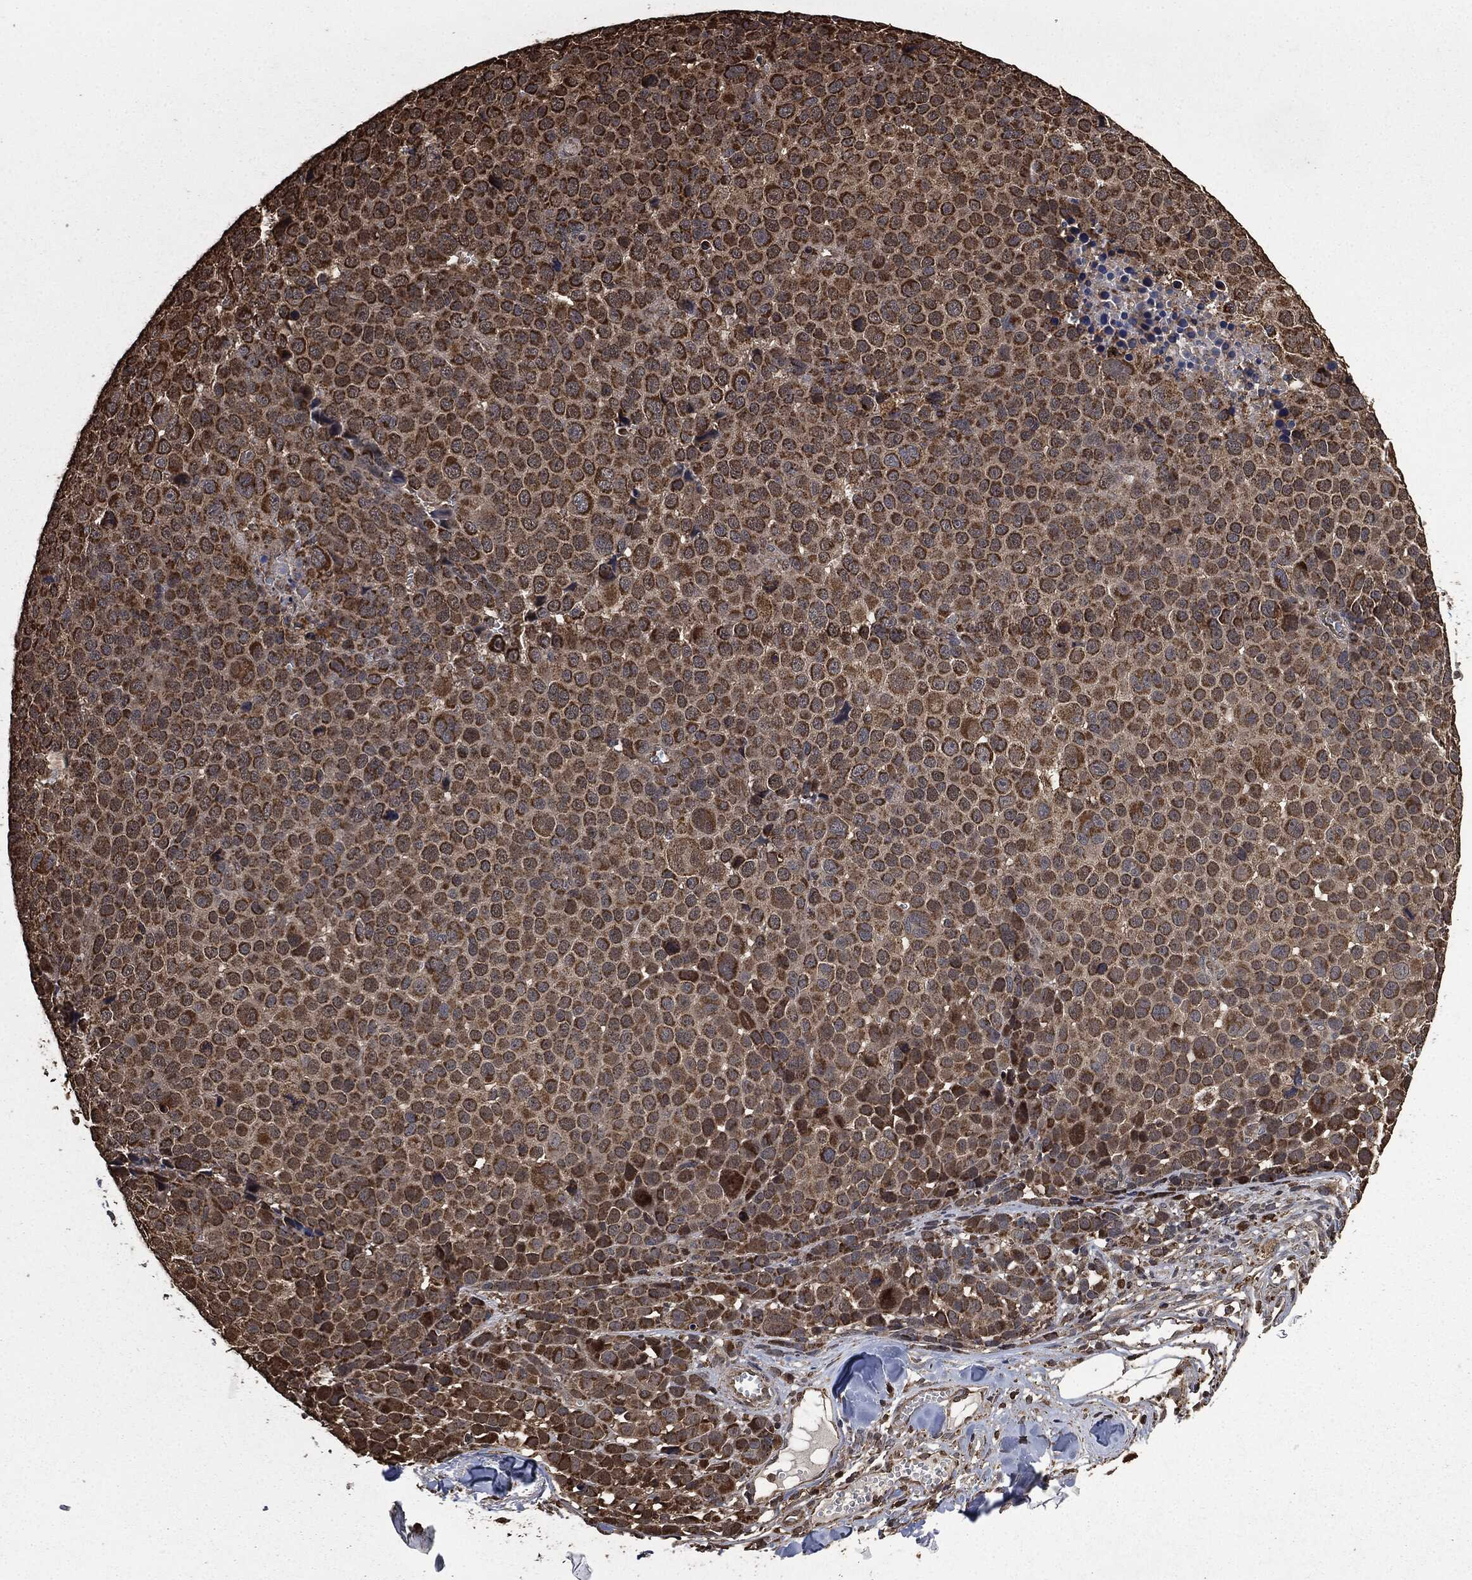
{"staining": {"intensity": "moderate", "quantity": ">75%", "location": "cytoplasmic/membranous"}, "tissue": "melanoma", "cell_type": "Tumor cells", "image_type": "cancer", "snomed": [{"axis": "morphology", "description": "Malignant melanoma, NOS"}, {"axis": "topography", "description": "Skin"}], "caption": "Melanoma stained with immunohistochemistry (IHC) reveals moderate cytoplasmic/membranous staining in approximately >75% of tumor cells.", "gene": "LIG3", "patient": {"sex": "female", "age": 86}}